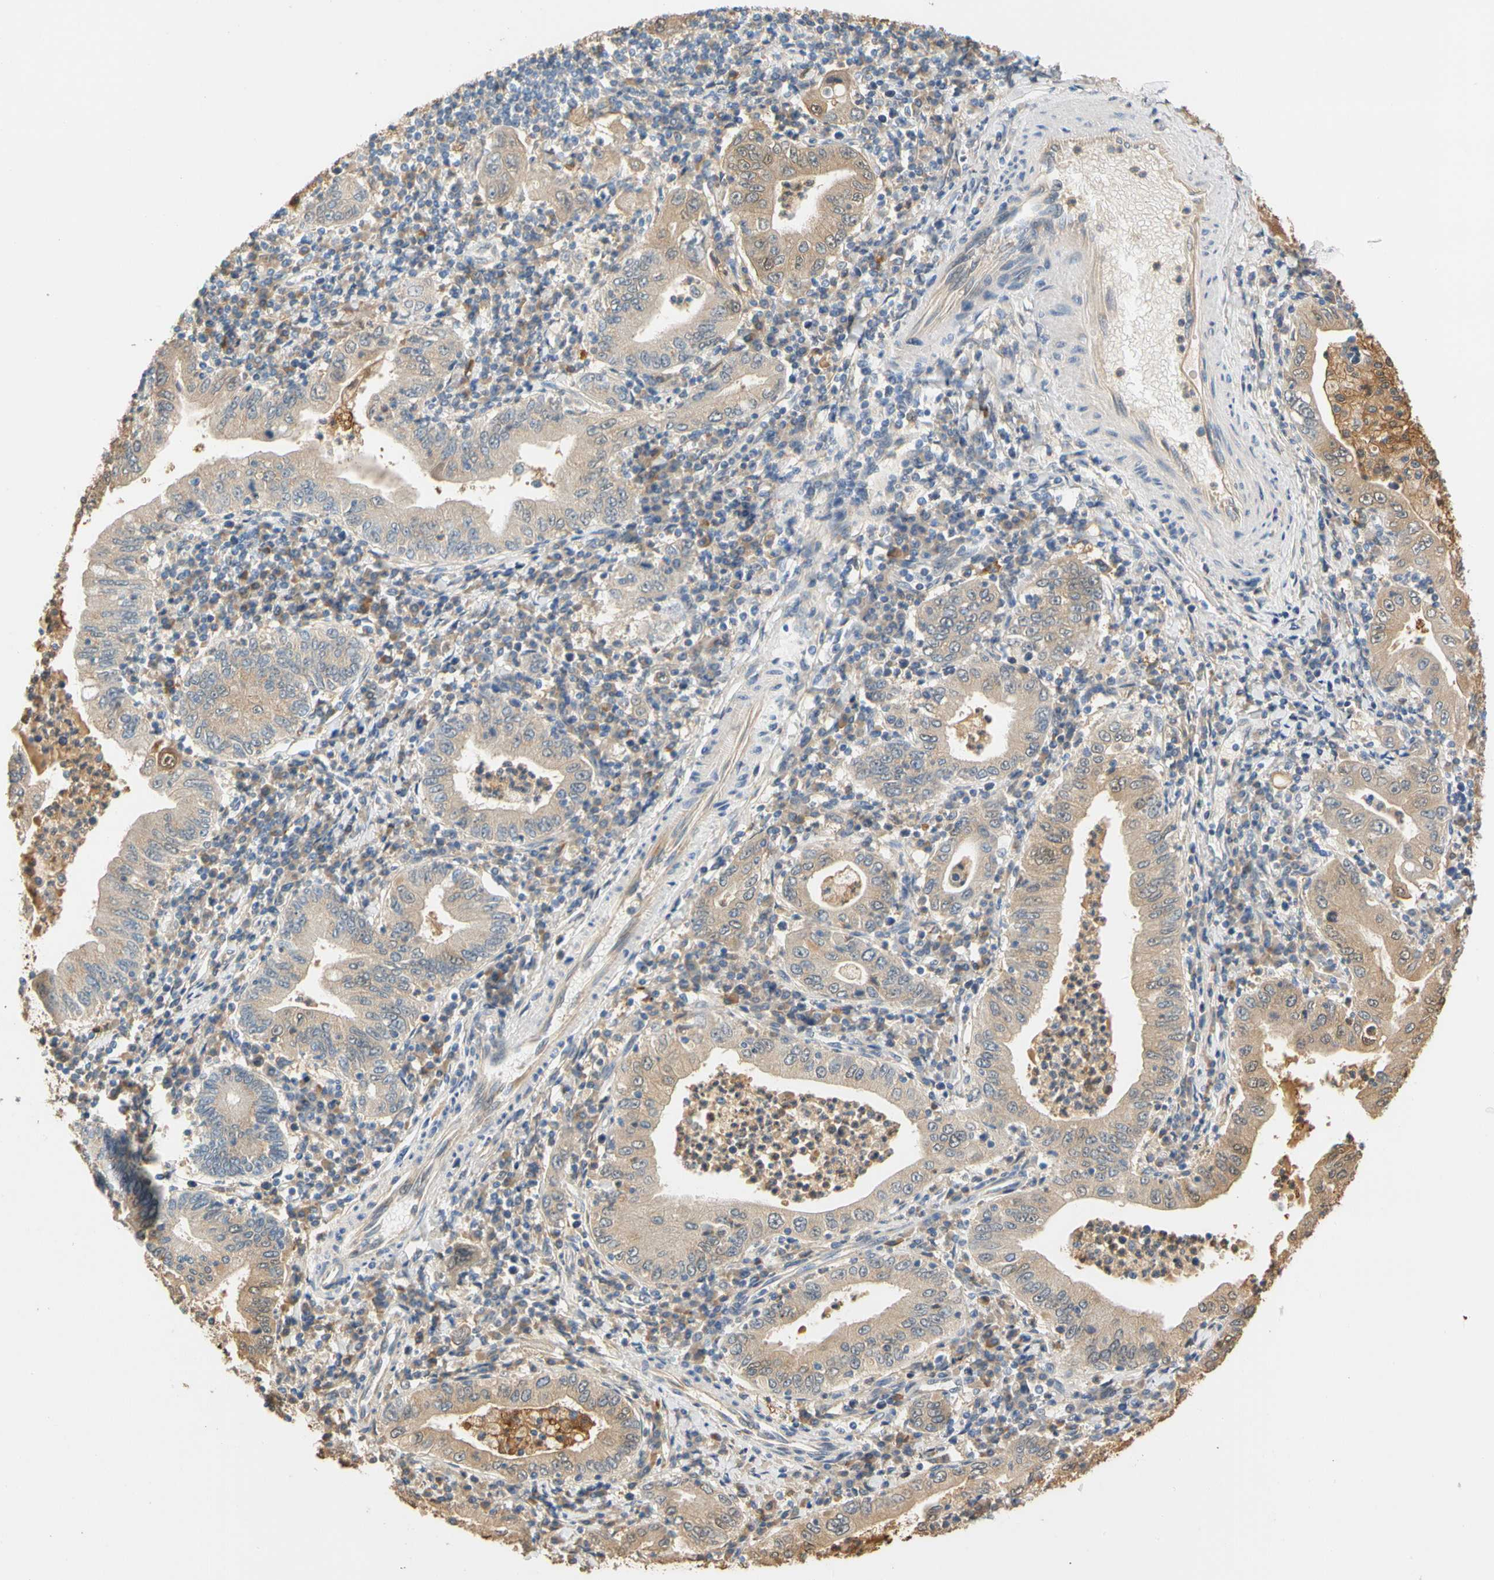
{"staining": {"intensity": "weak", "quantity": ">75%", "location": "cytoplasmic/membranous"}, "tissue": "stomach cancer", "cell_type": "Tumor cells", "image_type": "cancer", "snomed": [{"axis": "morphology", "description": "Normal tissue, NOS"}, {"axis": "morphology", "description": "Adenocarcinoma, NOS"}, {"axis": "topography", "description": "Esophagus"}, {"axis": "topography", "description": "Stomach, upper"}, {"axis": "topography", "description": "Peripheral nerve tissue"}], "caption": "Immunohistochemical staining of human adenocarcinoma (stomach) shows low levels of weak cytoplasmic/membranous protein staining in about >75% of tumor cells. (Stains: DAB in brown, nuclei in blue, Microscopy: brightfield microscopy at high magnification).", "gene": "GPSM2", "patient": {"sex": "male", "age": 62}}